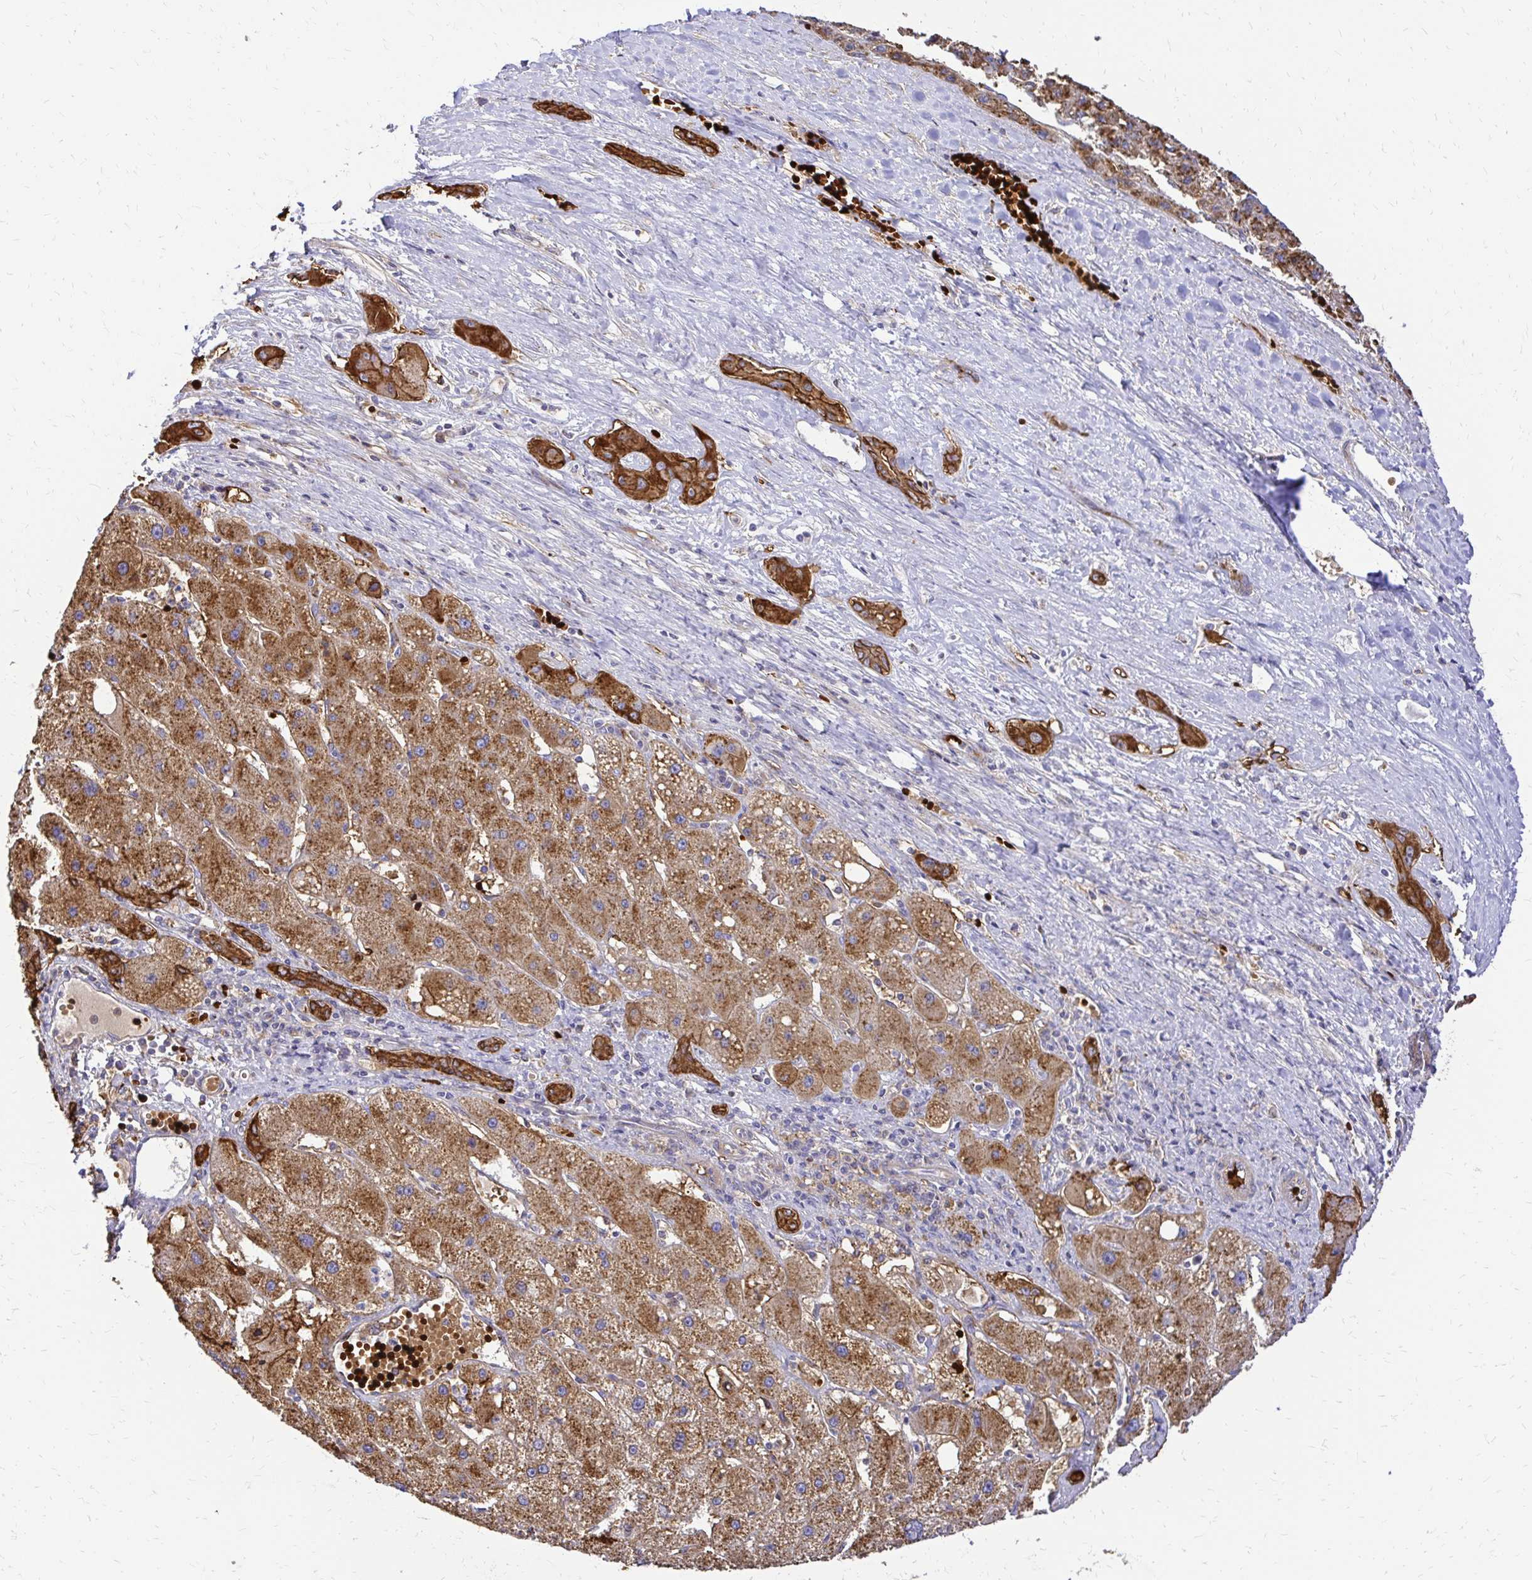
{"staining": {"intensity": "moderate", "quantity": ">75%", "location": "cytoplasmic/membranous"}, "tissue": "liver cancer", "cell_type": "Tumor cells", "image_type": "cancer", "snomed": [{"axis": "morphology", "description": "Carcinoma, Hepatocellular, NOS"}, {"axis": "topography", "description": "Liver"}], "caption": "Immunohistochemical staining of human liver cancer reveals medium levels of moderate cytoplasmic/membranous protein expression in about >75% of tumor cells.", "gene": "MRPL13", "patient": {"sex": "female", "age": 82}}